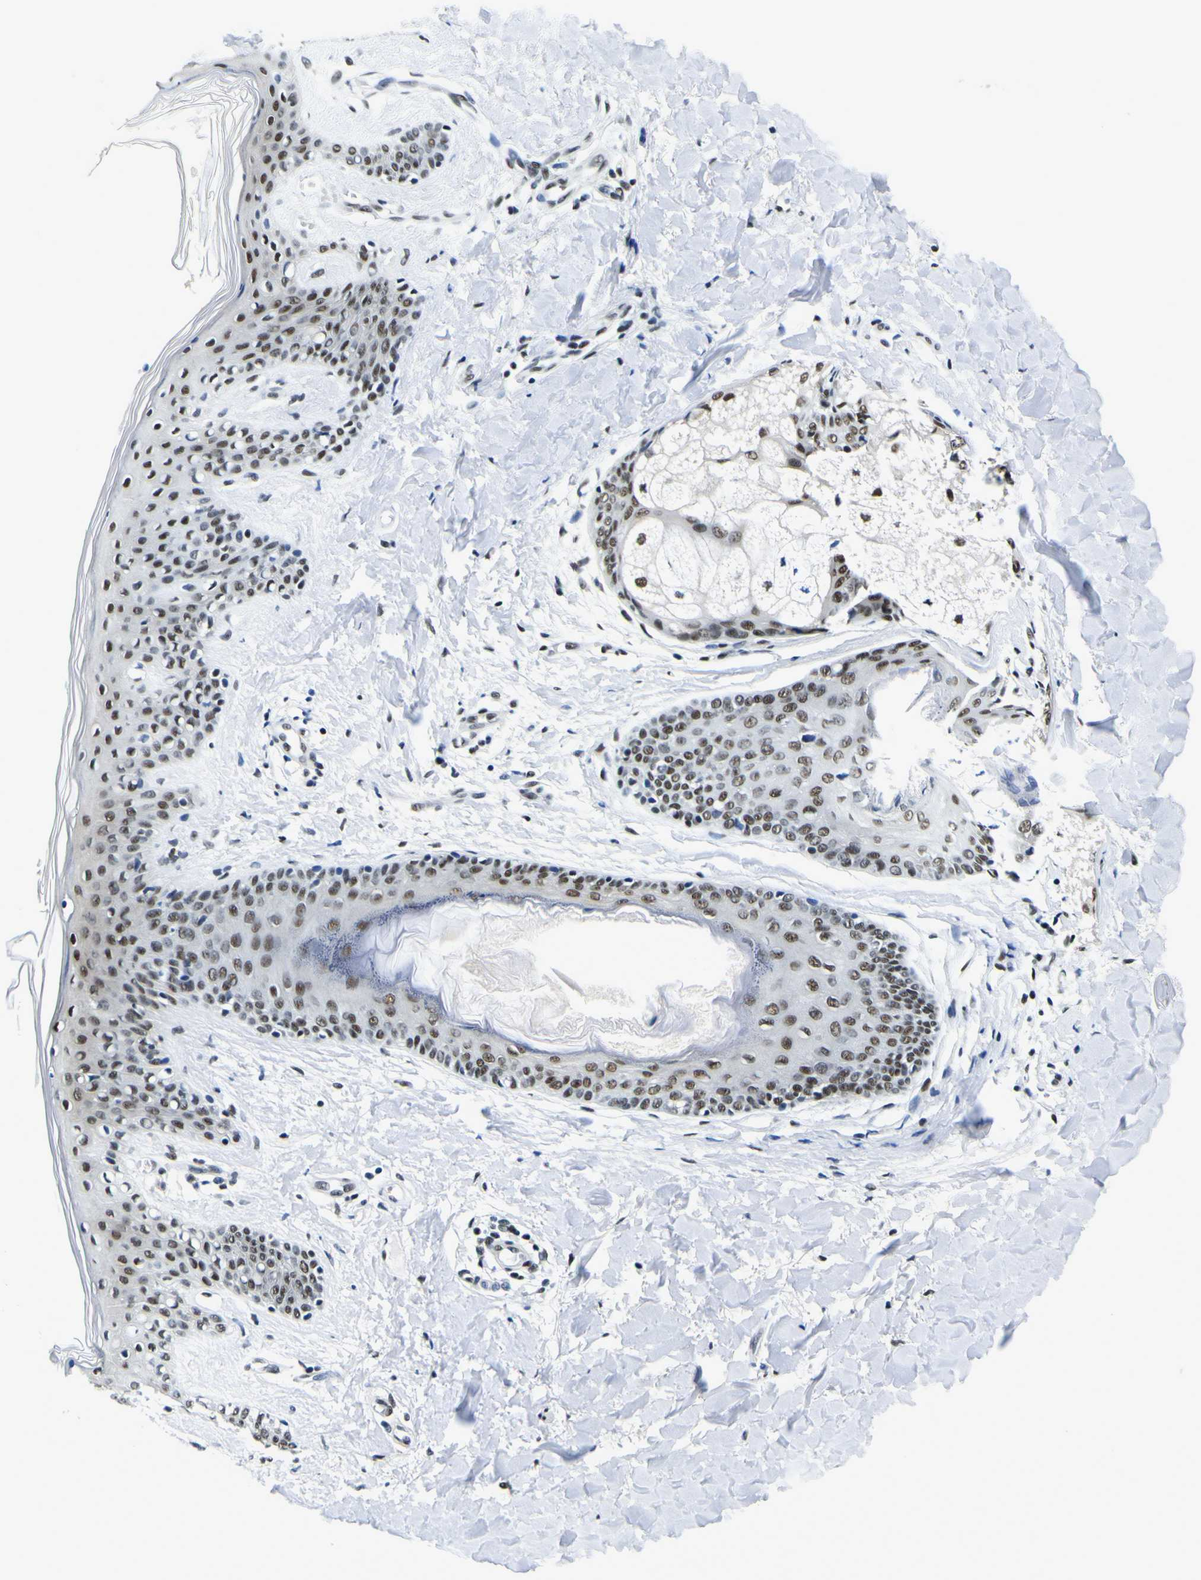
{"staining": {"intensity": "weak", "quantity": ">75%", "location": "nuclear"}, "tissue": "skin", "cell_type": "Fibroblasts", "image_type": "normal", "snomed": [{"axis": "morphology", "description": "Normal tissue, NOS"}, {"axis": "topography", "description": "Skin"}], "caption": "Immunohistochemistry (IHC) (DAB (3,3'-diaminobenzidine)) staining of unremarkable skin demonstrates weak nuclear protein expression in about >75% of fibroblasts. The staining is performed using DAB (3,3'-diaminobenzidine) brown chromogen to label protein expression. The nuclei are counter-stained blue using hematoxylin.", "gene": "SP1", "patient": {"sex": "male", "age": 16}}